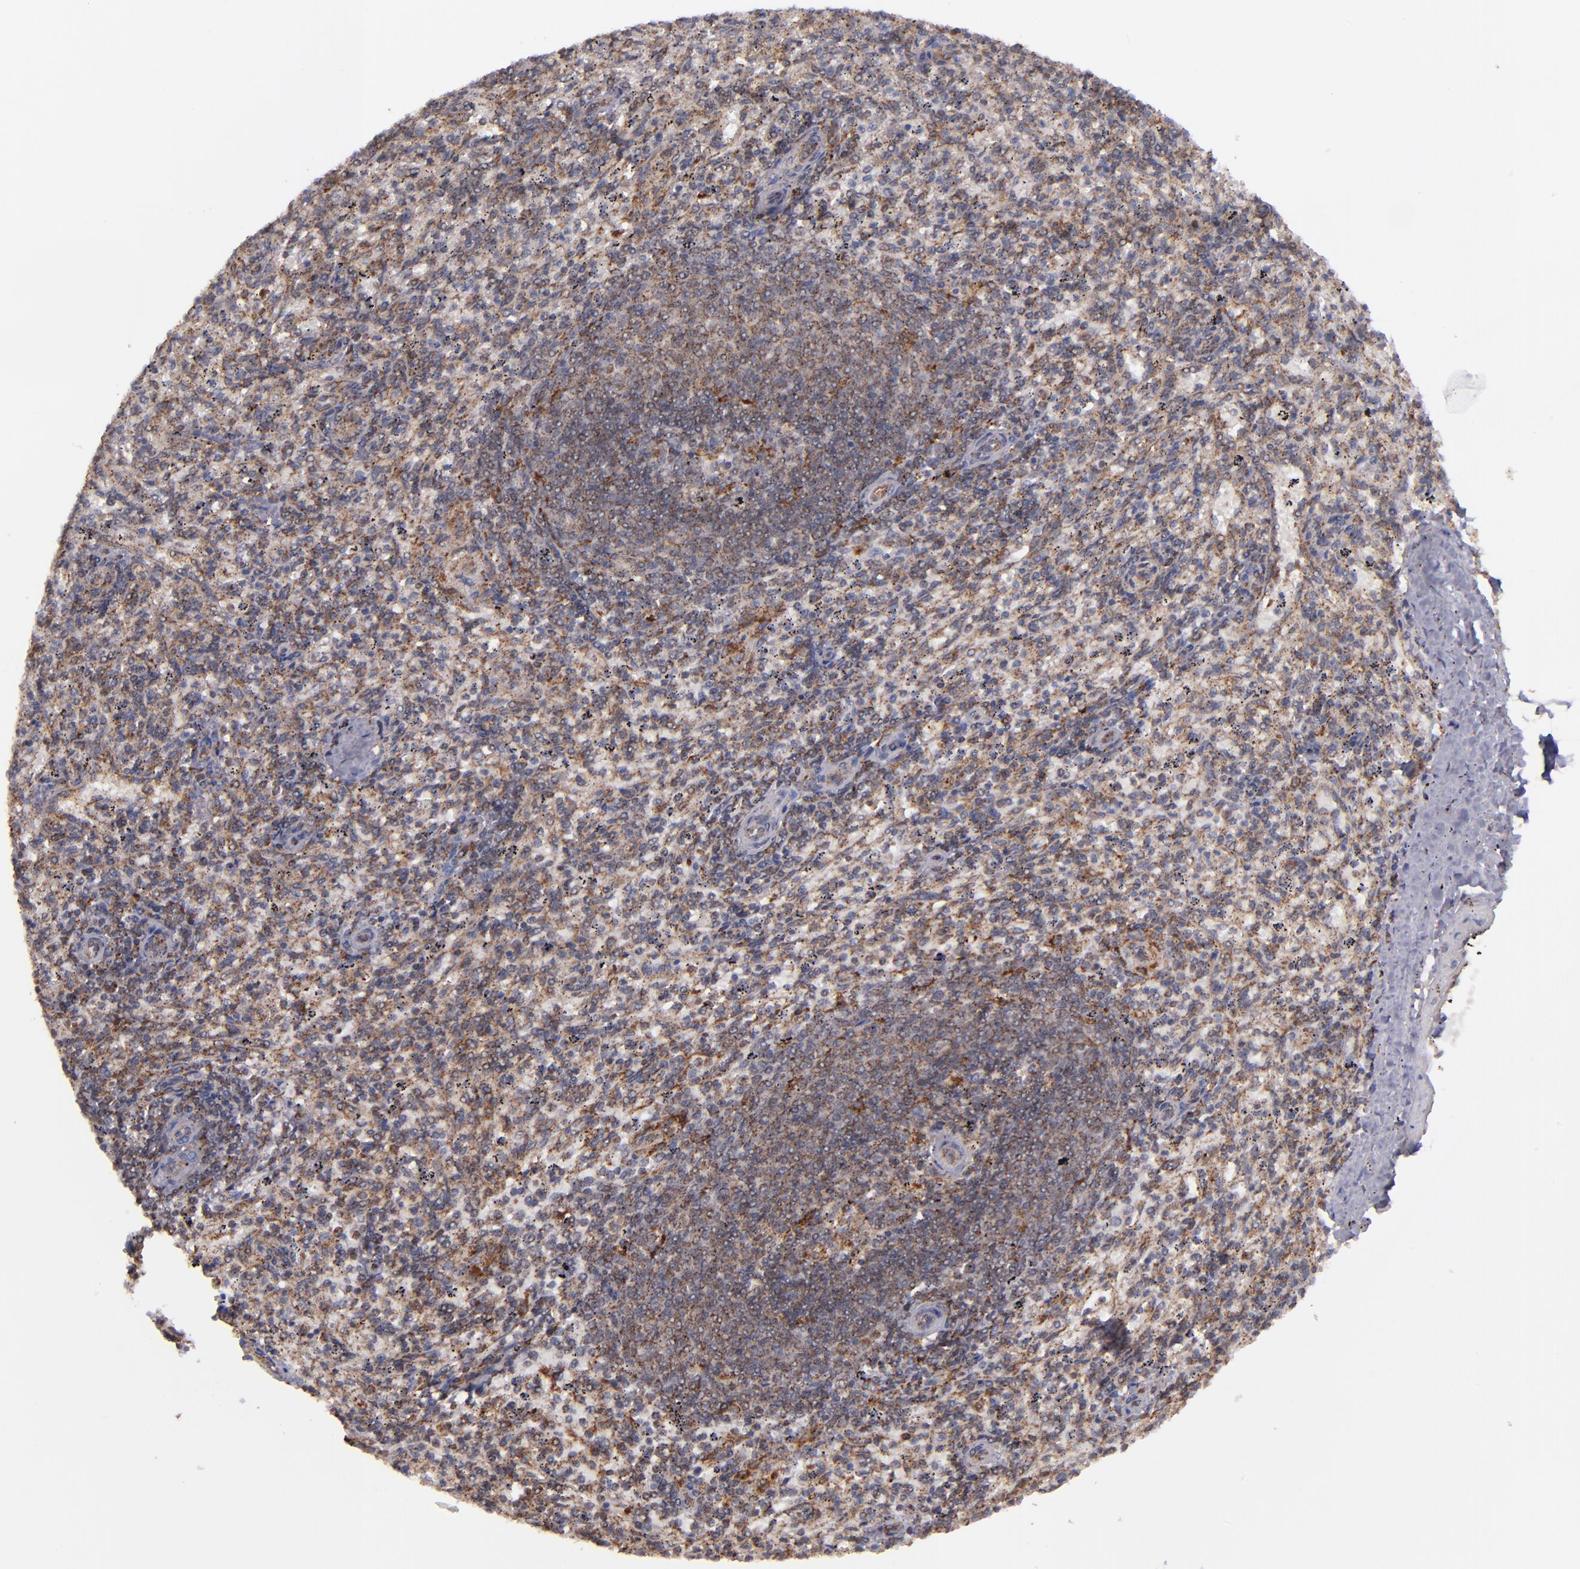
{"staining": {"intensity": "weak", "quantity": "<25%", "location": "cytoplasmic/membranous"}, "tissue": "spleen", "cell_type": "Cells in red pulp", "image_type": "normal", "snomed": [{"axis": "morphology", "description": "Normal tissue, NOS"}, {"axis": "topography", "description": "Spleen"}], "caption": "Immunohistochemistry histopathology image of unremarkable spleen stained for a protein (brown), which exhibits no staining in cells in red pulp.", "gene": "ZFYVE1", "patient": {"sex": "female", "age": 10}}